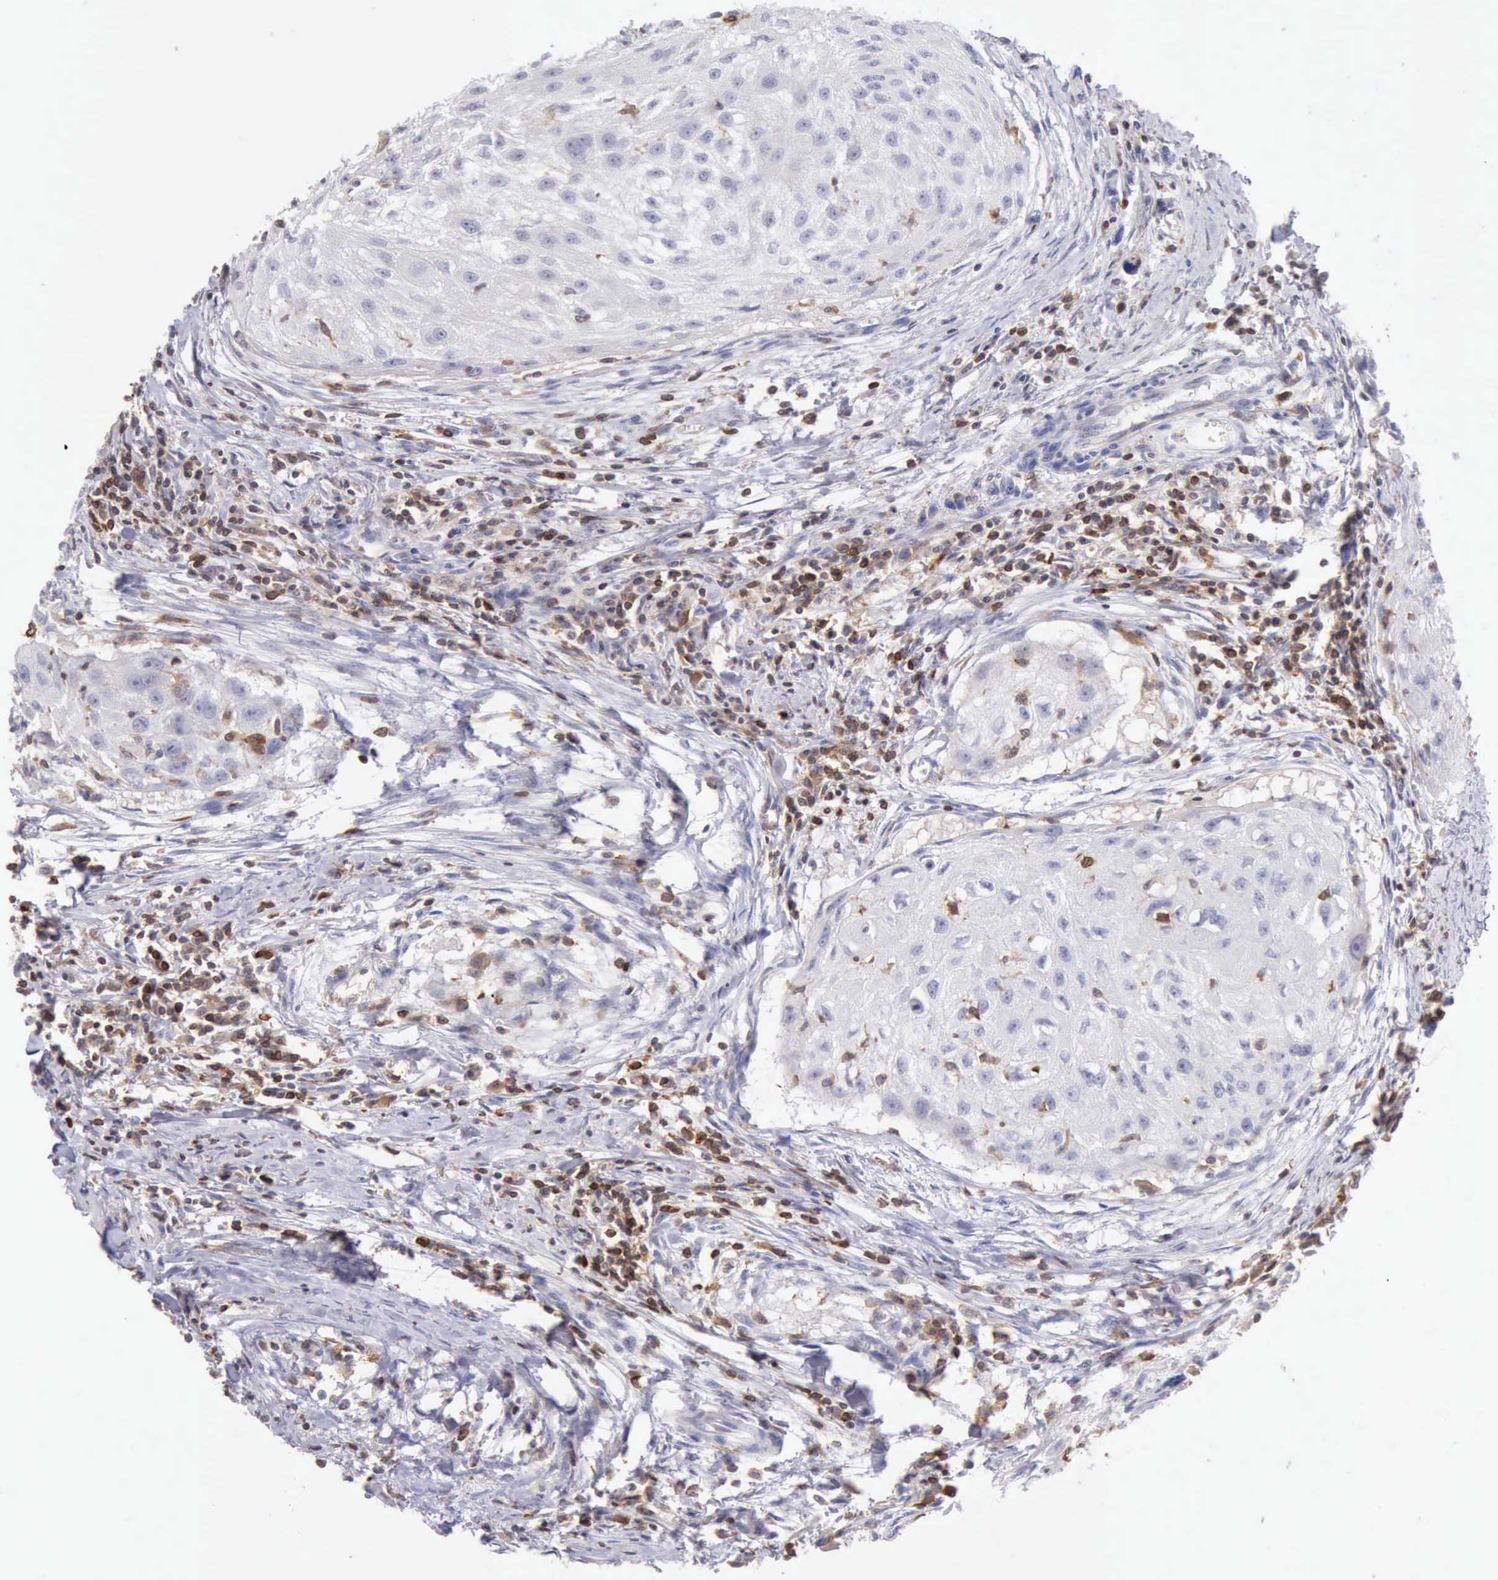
{"staining": {"intensity": "negative", "quantity": "none", "location": "none"}, "tissue": "head and neck cancer", "cell_type": "Tumor cells", "image_type": "cancer", "snomed": [{"axis": "morphology", "description": "Squamous cell carcinoma, NOS"}, {"axis": "topography", "description": "Head-Neck"}], "caption": "Immunohistochemical staining of head and neck cancer (squamous cell carcinoma) displays no significant expression in tumor cells.", "gene": "SASH3", "patient": {"sex": "male", "age": 64}}